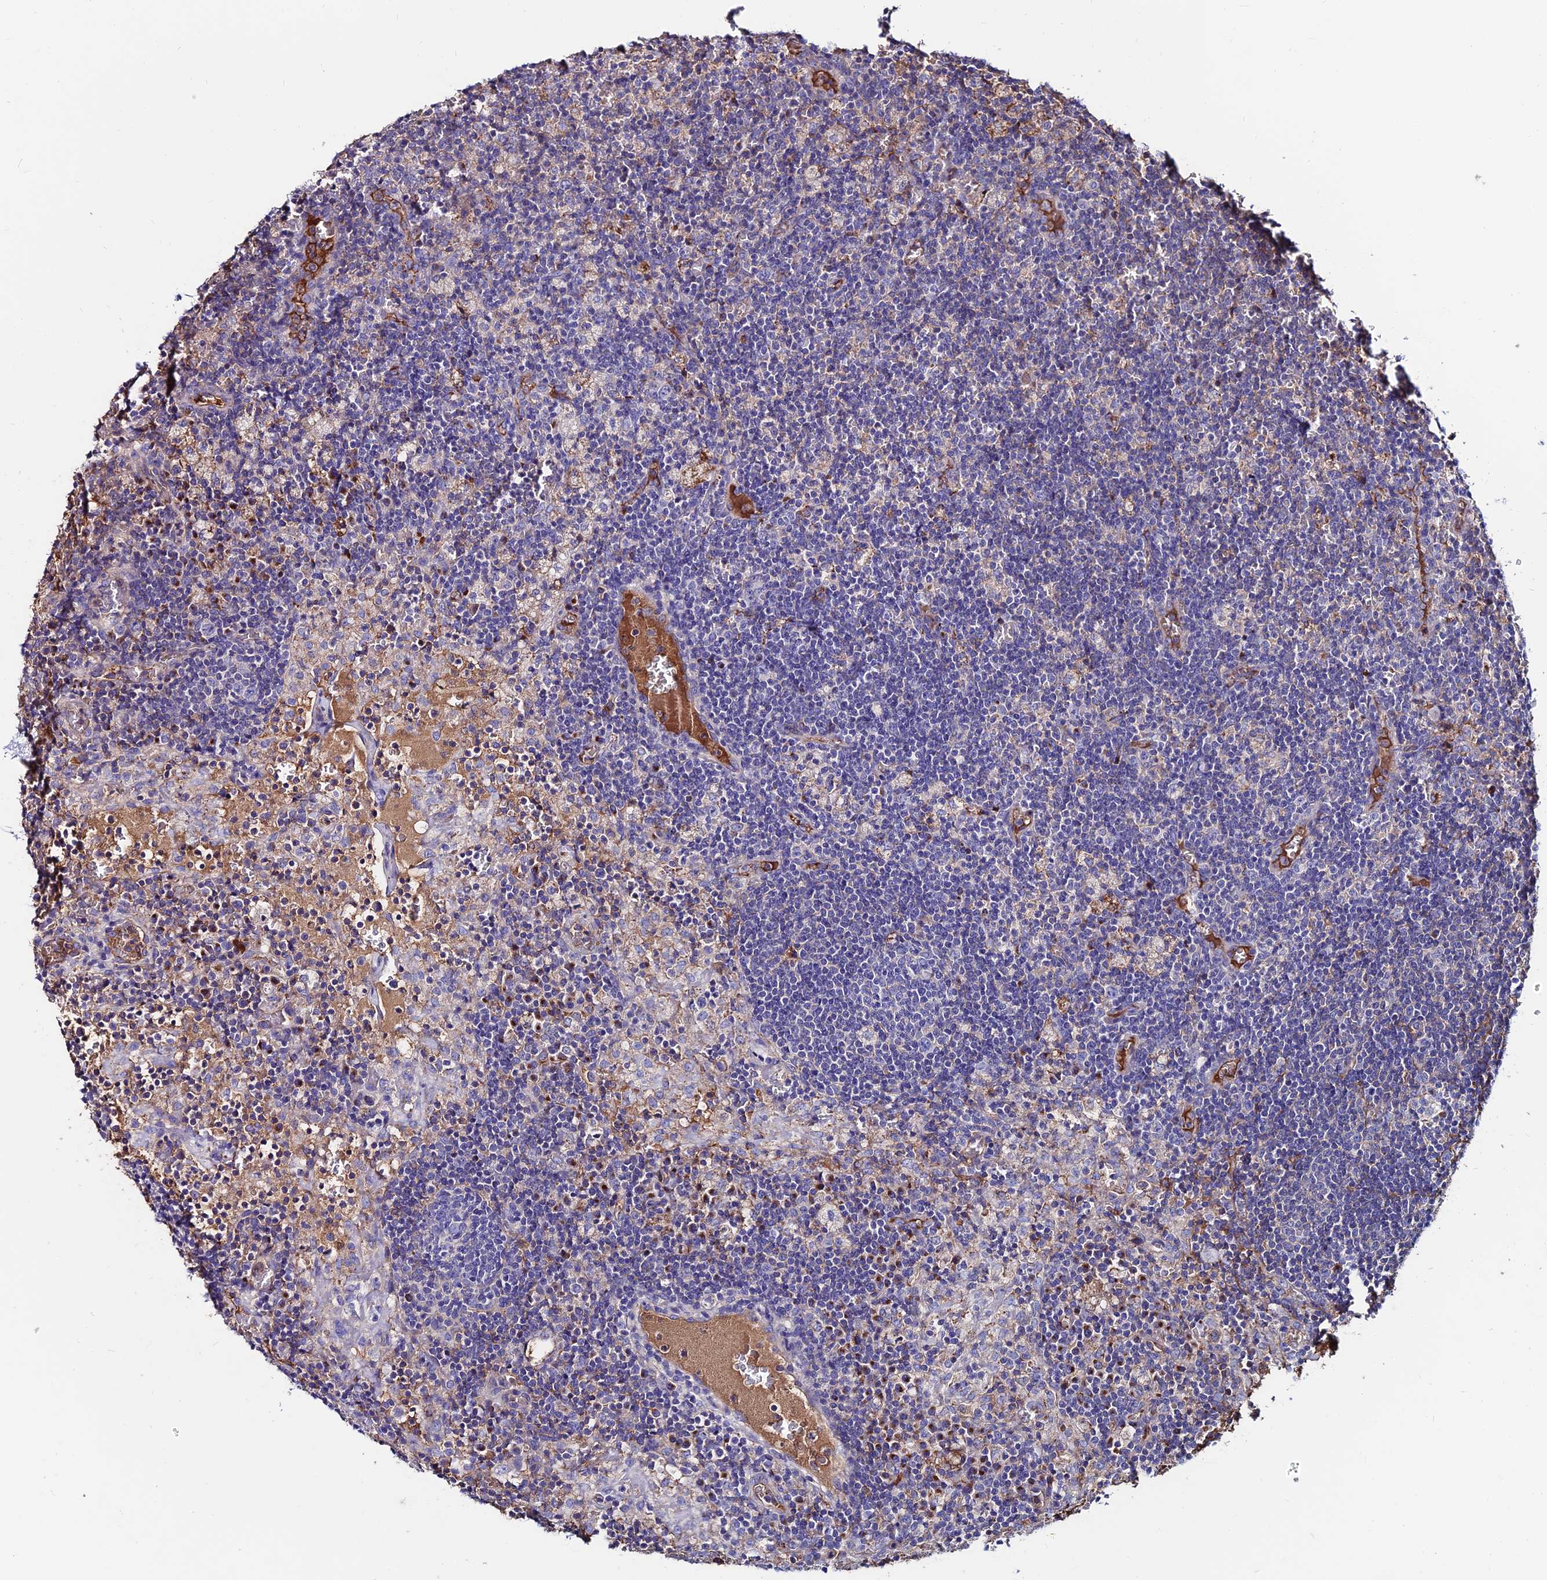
{"staining": {"intensity": "negative", "quantity": "none", "location": "none"}, "tissue": "lymph node", "cell_type": "Germinal center cells", "image_type": "normal", "snomed": [{"axis": "morphology", "description": "Normal tissue, NOS"}, {"axis": "topography", "description": "Lymph node"}], "caption": "Lymph node stained for a protein using immunohistochemistry shows no positivity germinal center cells.", "gene": "SLC25A16", "patient": {"sex": "male", "age": 58}}